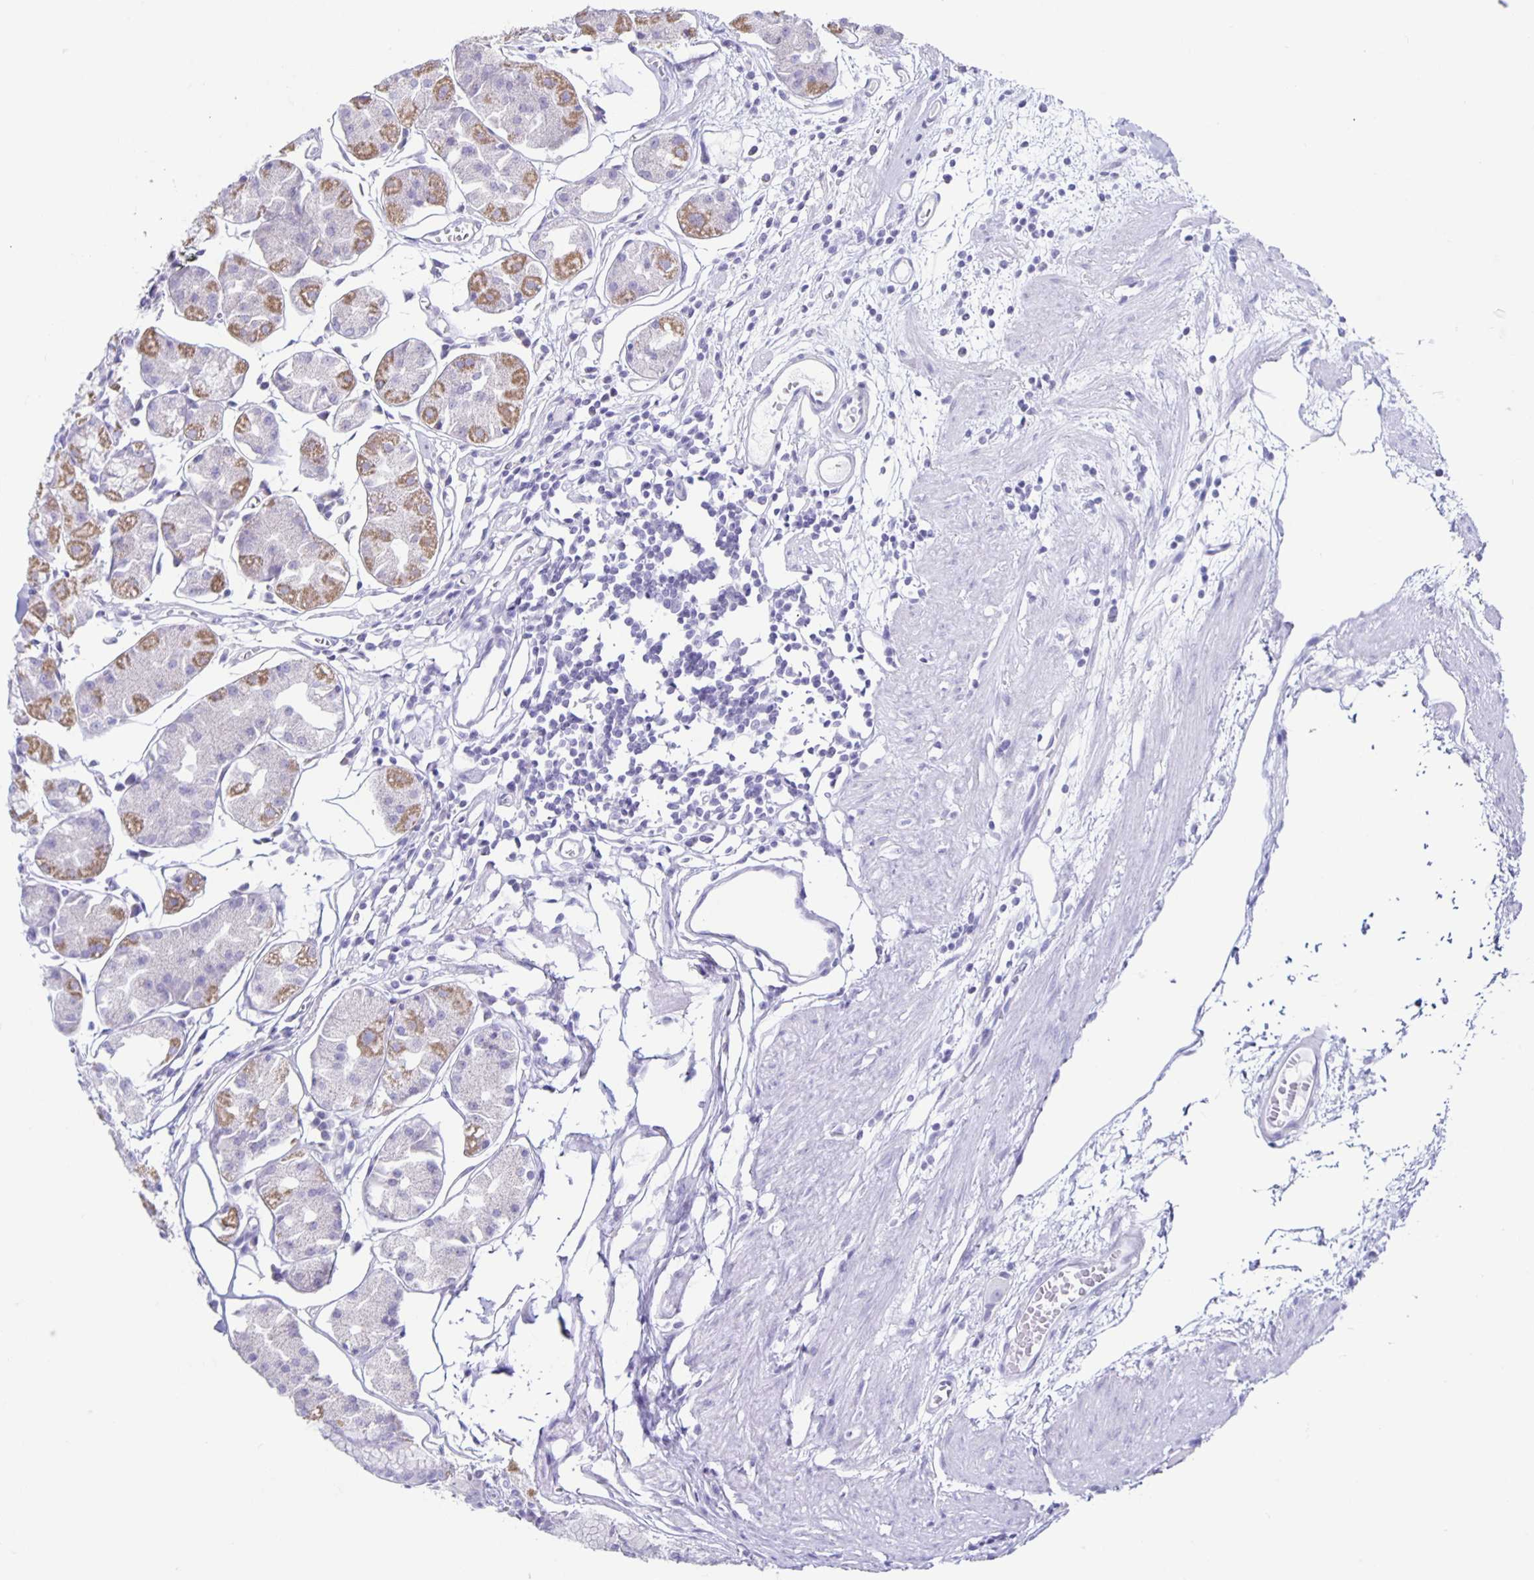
{"staining": {"intensity": "moderate", "quantity": "<25%", "location": "cytoplasmic/membranous"}, "tissue": "stomach", "cell_type": "Glandular cells", "image_type": "normal", "snomed": [{"axis": "morphology", "description": "Normal tissue, NOS"}, {"axis": "topography", "description": "Stomach"}], "caption": "Immunohistochemical staining of benign stomach displays low levels of moderate cytoplasmic/membranous staining in approximately <25% of glandular cells. (DAB (3,3'-diaminobenzidine) = brown stain, brightfield microscopy at high magnification).", "gene": "CT45A10", "patient": {"sex": "male", "age": 55}}